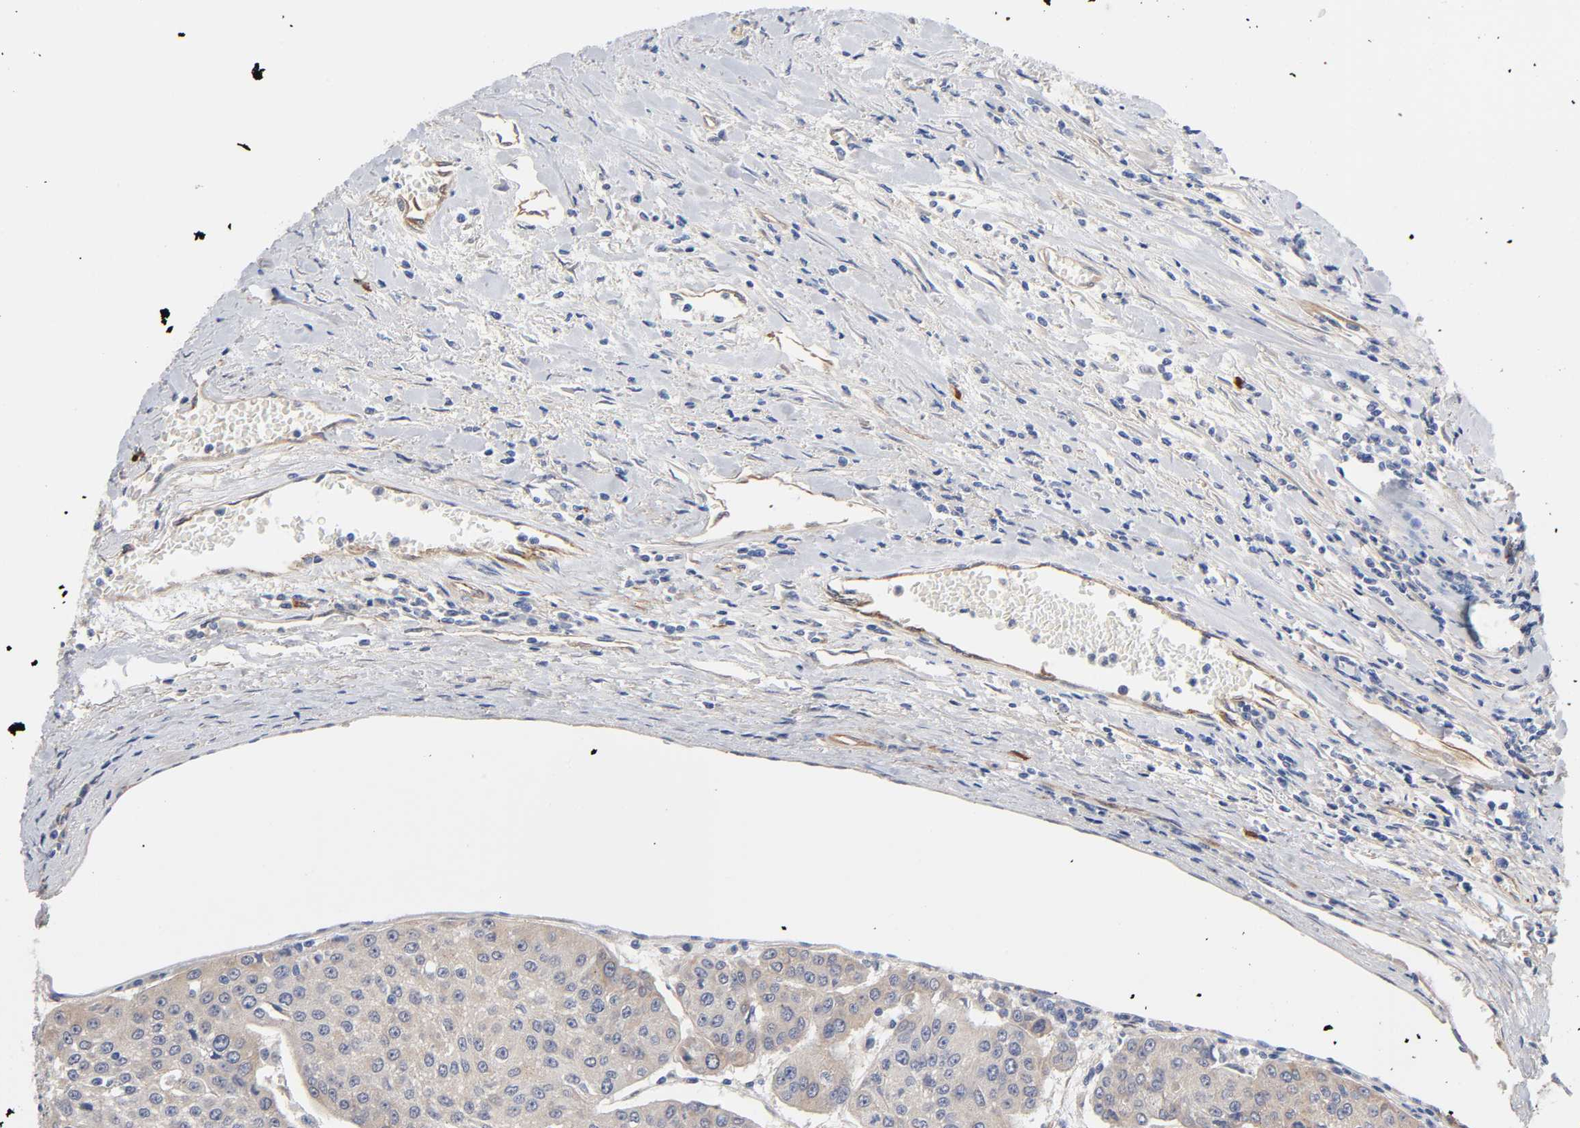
{"staining": {"intensity": "negative", "quantity": "none", "location": "none"}, "tissue": "urothelial cancer", "cell_type": "Tumor cells", "image_type": "cancer", "snomed": [{"axis": "morphology", "description": "Urothelial carcinoma, High grade"}, {"axis": "topography", "description": "Urinary bladder"}], "caption": "A histopathology image of urothelial carcinoma (high-grade) stained for a protein displays no brown staining in tumor cells.", "gene": "RAB13", "patient": {"sex": "female", "age": 85}}